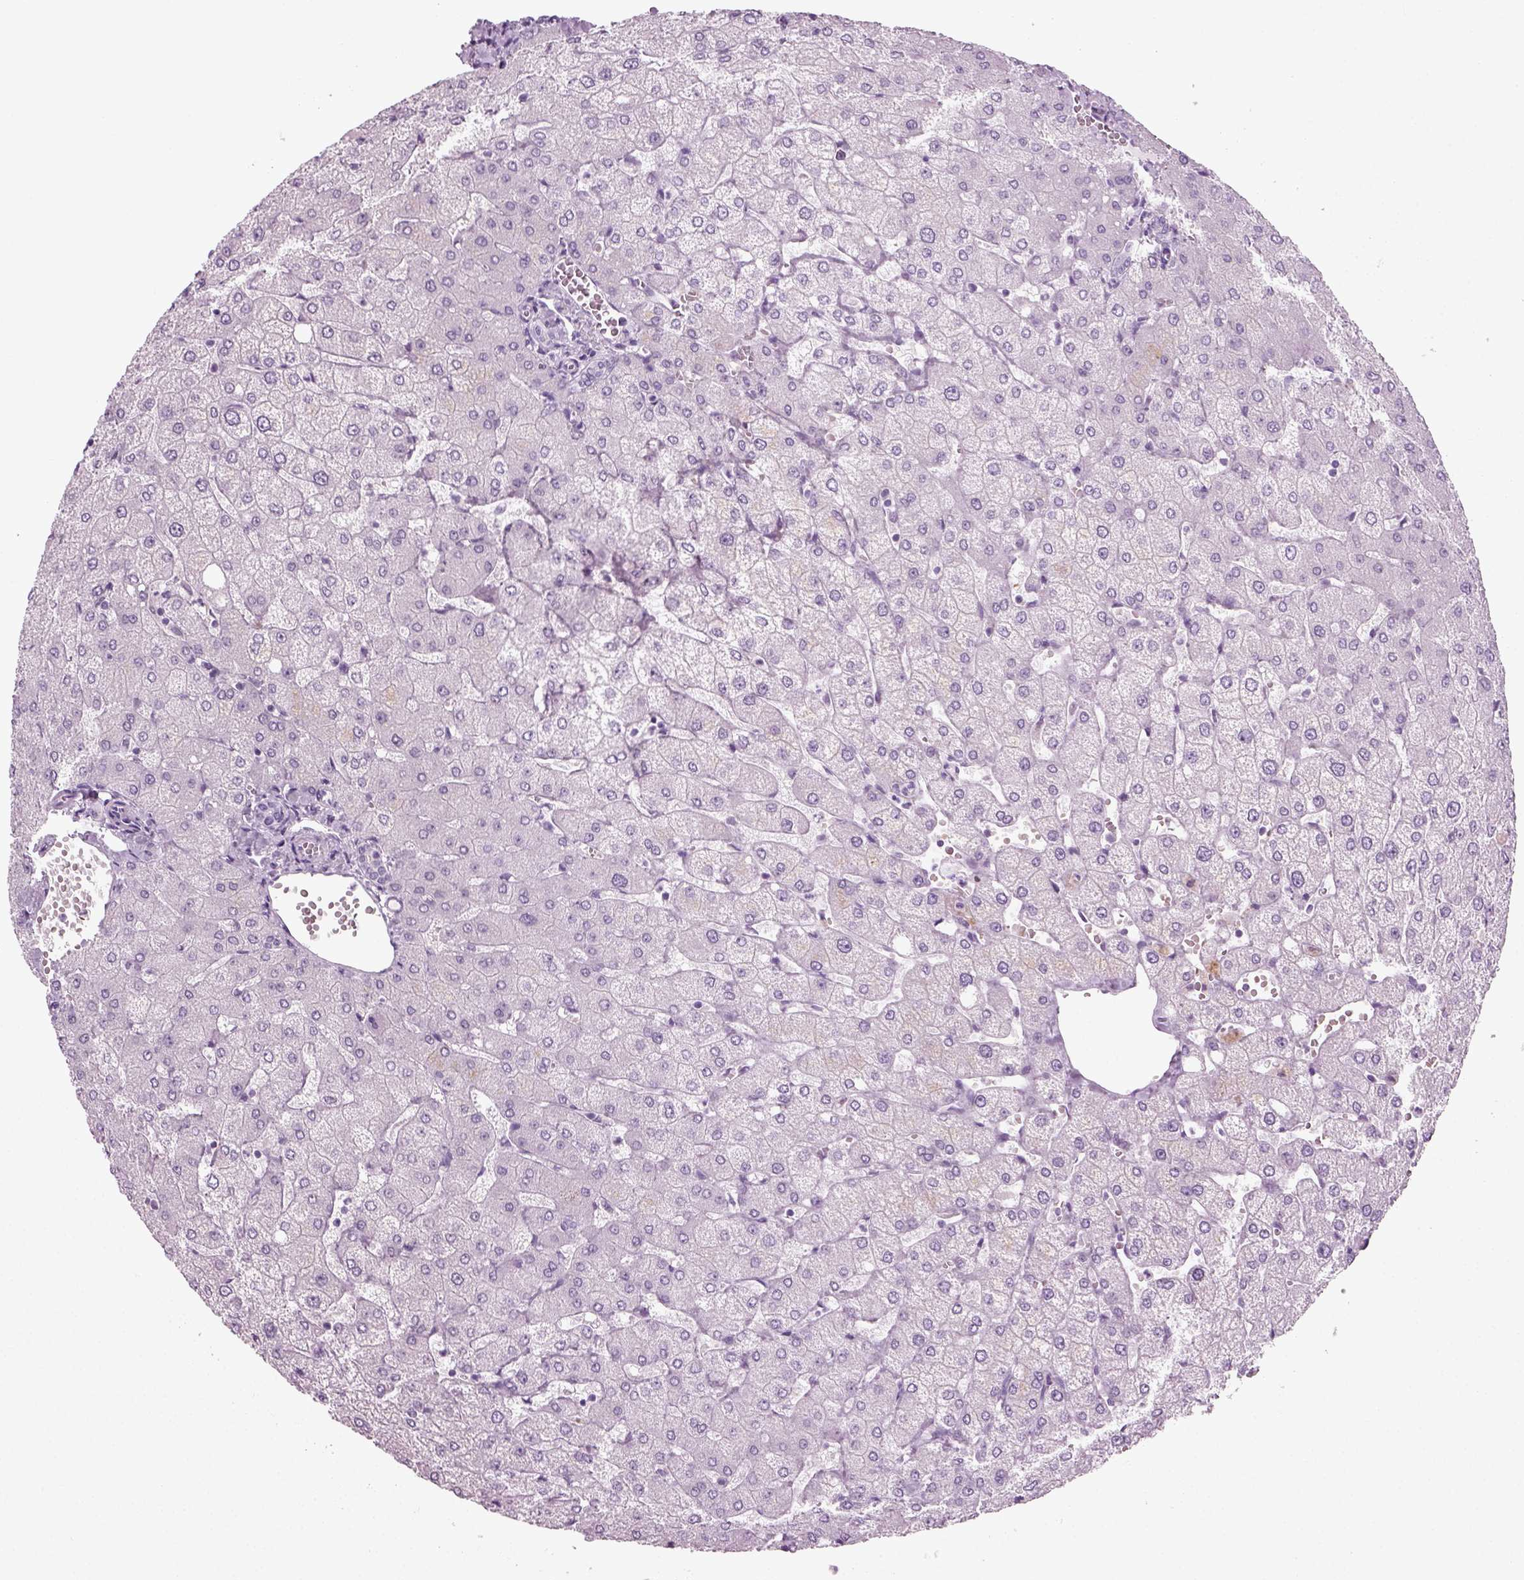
{"staining": {"intensity": "negative", "quantity": "none", "location": "none"}, "tissue": "liver", "cell_type": "Cholangiocytes", "image_type": "normal", "snomed": [{"axis": "morphology", "description": "Normal tissue, NOS"}, {"axis": "topography", "description": "Liver"}], "caption": "High magnification brightfield microscopy of normal liver stained with DAB (3,3'-diaminobenzidine) (brown) and counterstained with hematoxylin (blue): cholangiocytes show no significant positivity. (DAB (3,3'-diaminobenzidine) IHC, high magnification).", "gene": "ZC2HC1C", "patient": {"sex": "female", "age": 54}}